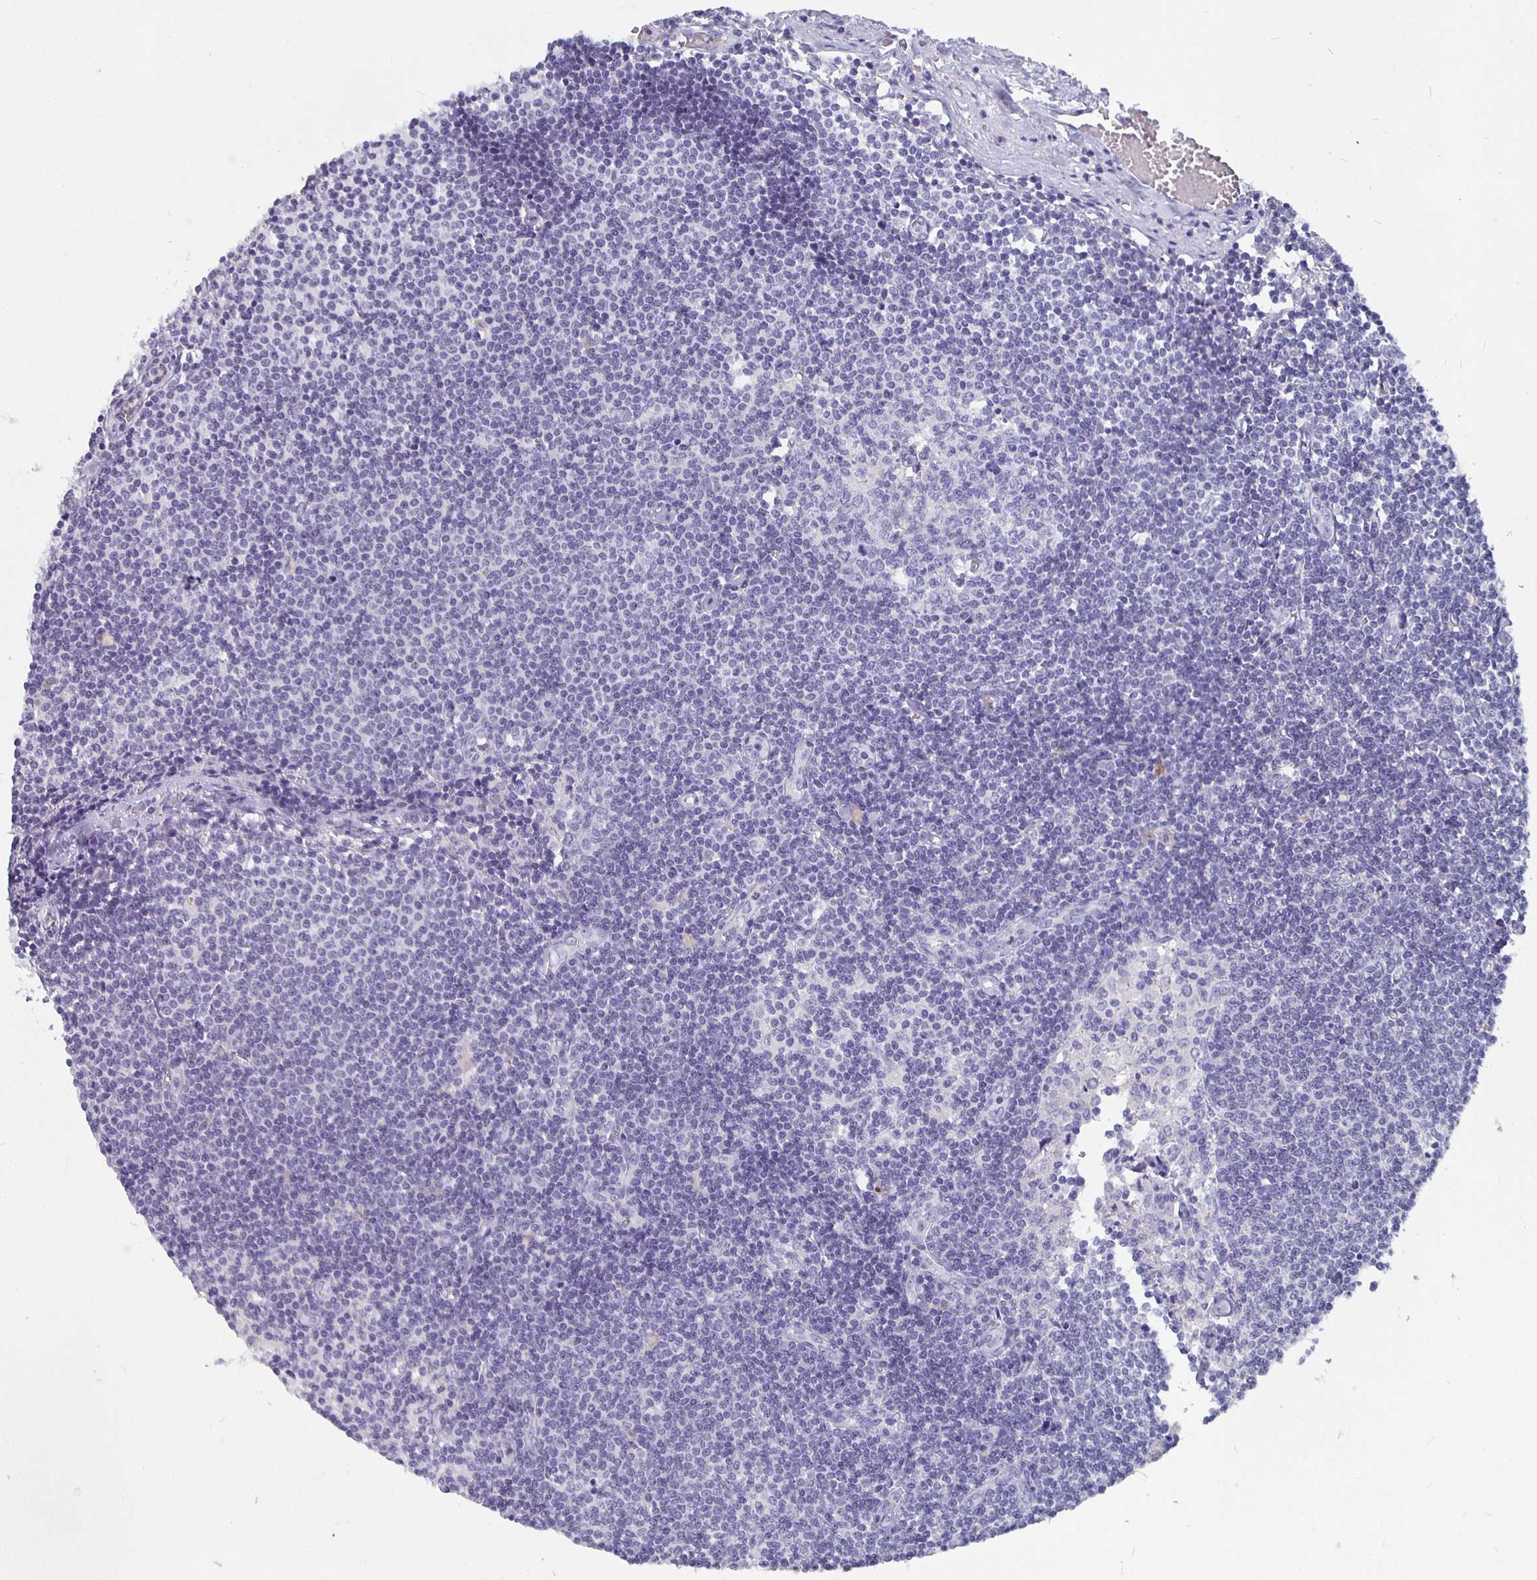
{"staining": {"intensity": "negative", "quantity": "none", "location": "none"}, "tissue": "lymph node", "cell_type": "Germinal center cells", "image_type": "normal", "snomed": [{"axis": "morphology", "description": "Normal tissue, NOS"}, {"axis": "topography", "description": "Lymph node"}], "caption": "Immunohistochemistry of unremarkable lymph node demonstrates no expression in germinal center cells.", "gene": "GPX4", "patient": {"sex": "female", "age": 69}}